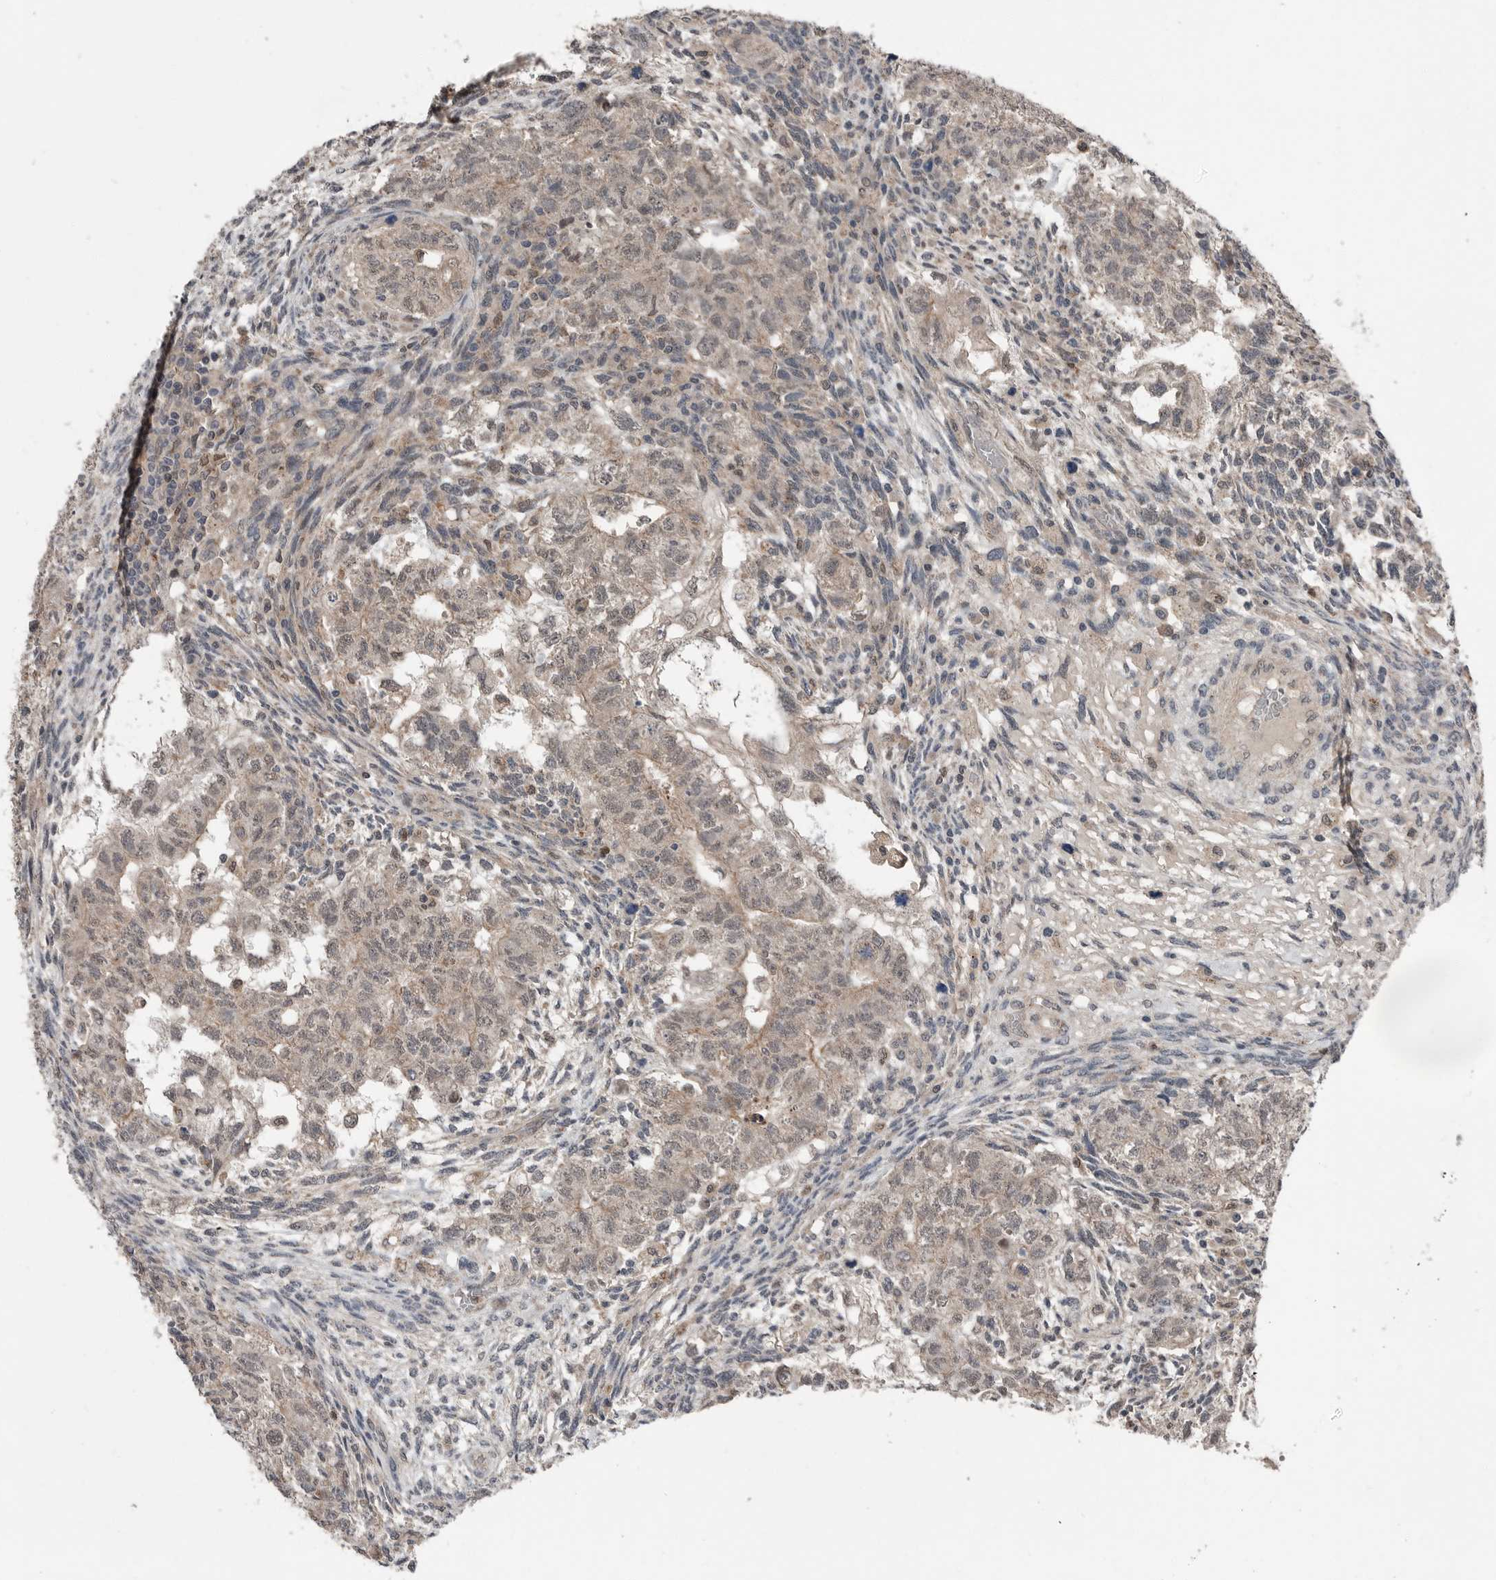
{"staining": {"intensity": "weak", "quantity": "<25%", "location": "cytoplasmic/membranous"}, "tissue": "testis cancer", "cell_type": "Tumor cells", "image_type": "cancer", "snomed": [{"axis": "morphology", "description": "Normal tissue, NOS"}, {"axis": "morphology", "description": "Carcinoma, Embryonal, NOS"}, {"axis": "topography", "description": "Testis"}], "caption": "Immunohistochemical staining of human testis embryonal carcinoma displays no significant expression in tumor cells.", "gene": "SCP2", "patient": {"sex": "male", "age": 36}}